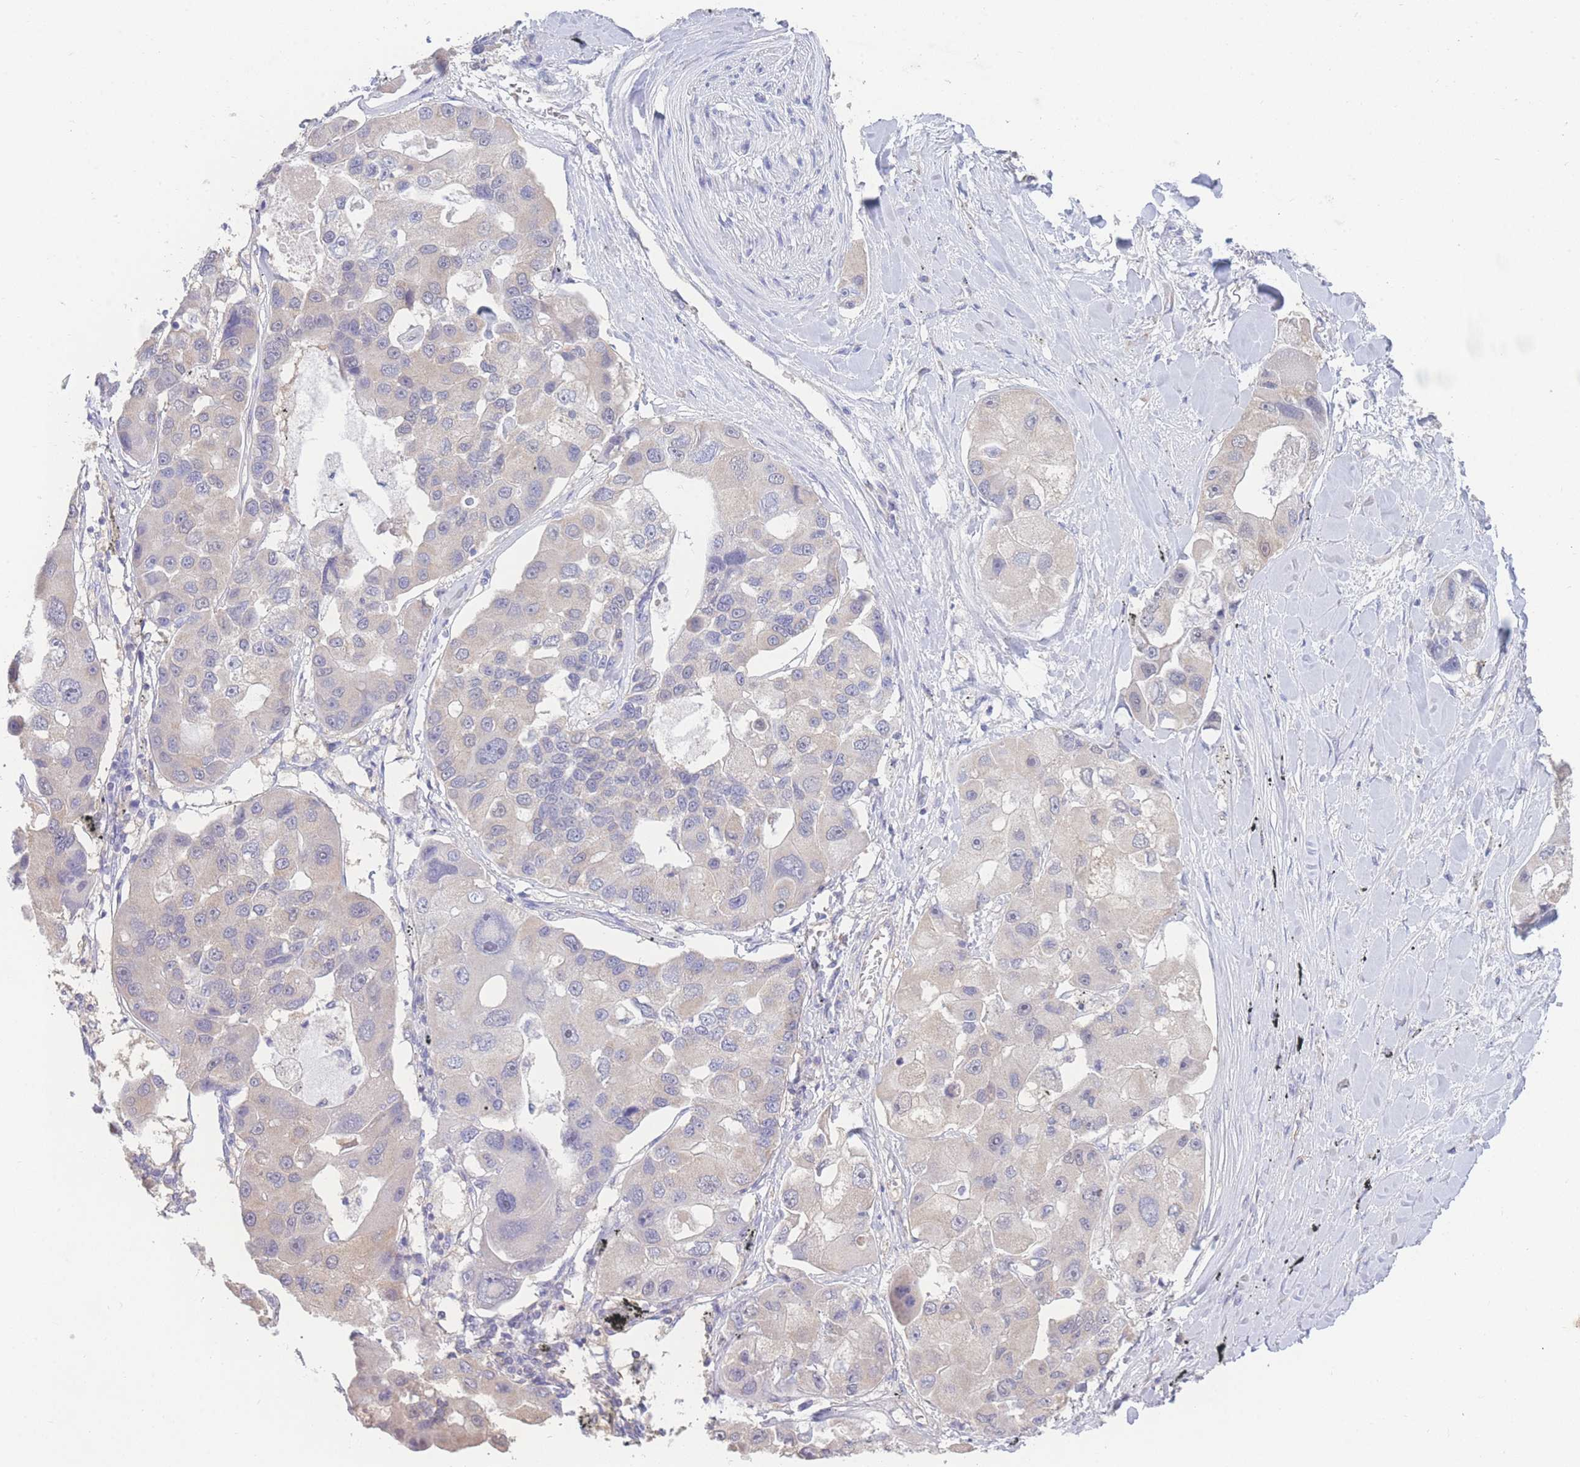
{"staining": {"intensity": "weak", "quantity": "<25%", "location": "cytoplasmic/membranous"}, "tissue": "lung cancer", "cell_type": "Tumor cells", "image_type": "cancer", "snomed": [{"axis": "morphology", "description": "Adenocarcinoma, NOS"}, {"axis": "topography", "description": "Lung"}], "caption": "Immunohistochemical staining of adenocarcinoma (lung) demonstrates no significant positivity in tumor cells.", "gene": "GIPR", "patient": {"sex": "female", "age": 54}}